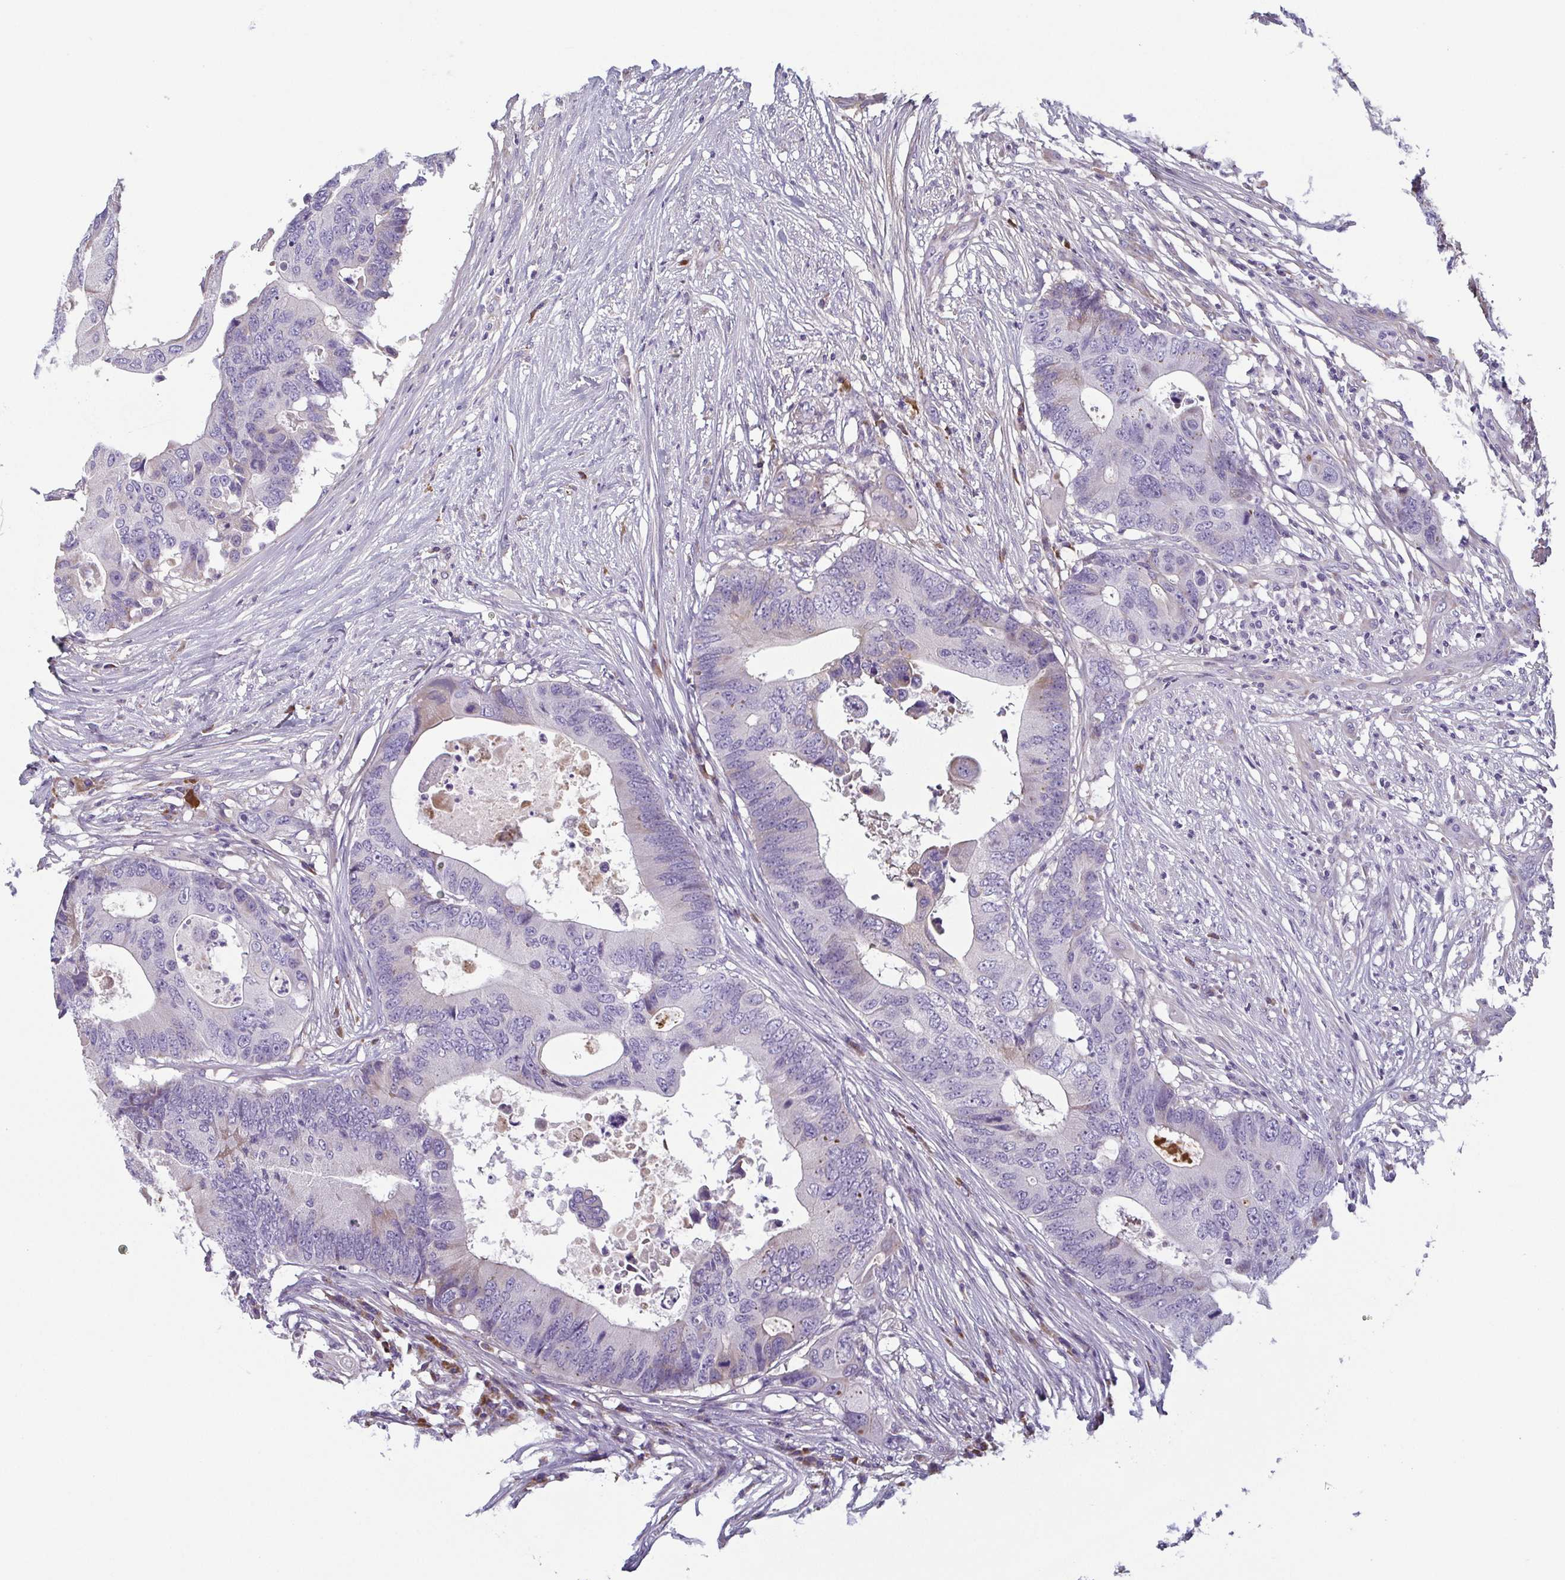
{"staining": {"intensity": "weak", "quantity": "<25%", "location": "cytoplasmic/membranous"}, "tissue": "colorectal cancer", "cell_type": "Tumor cells", "image_type": "cancer", "snomed": [{"axis": "morphology", "description": "Adenocarcinoma, NOS"}, {"axis": "topography", "description": "Colon"}], "caption": "Tumor cells show no significant positivity in colorectal cancer.", "gene": "ECM1", "patient": {"sex": "male", "age": 71}}